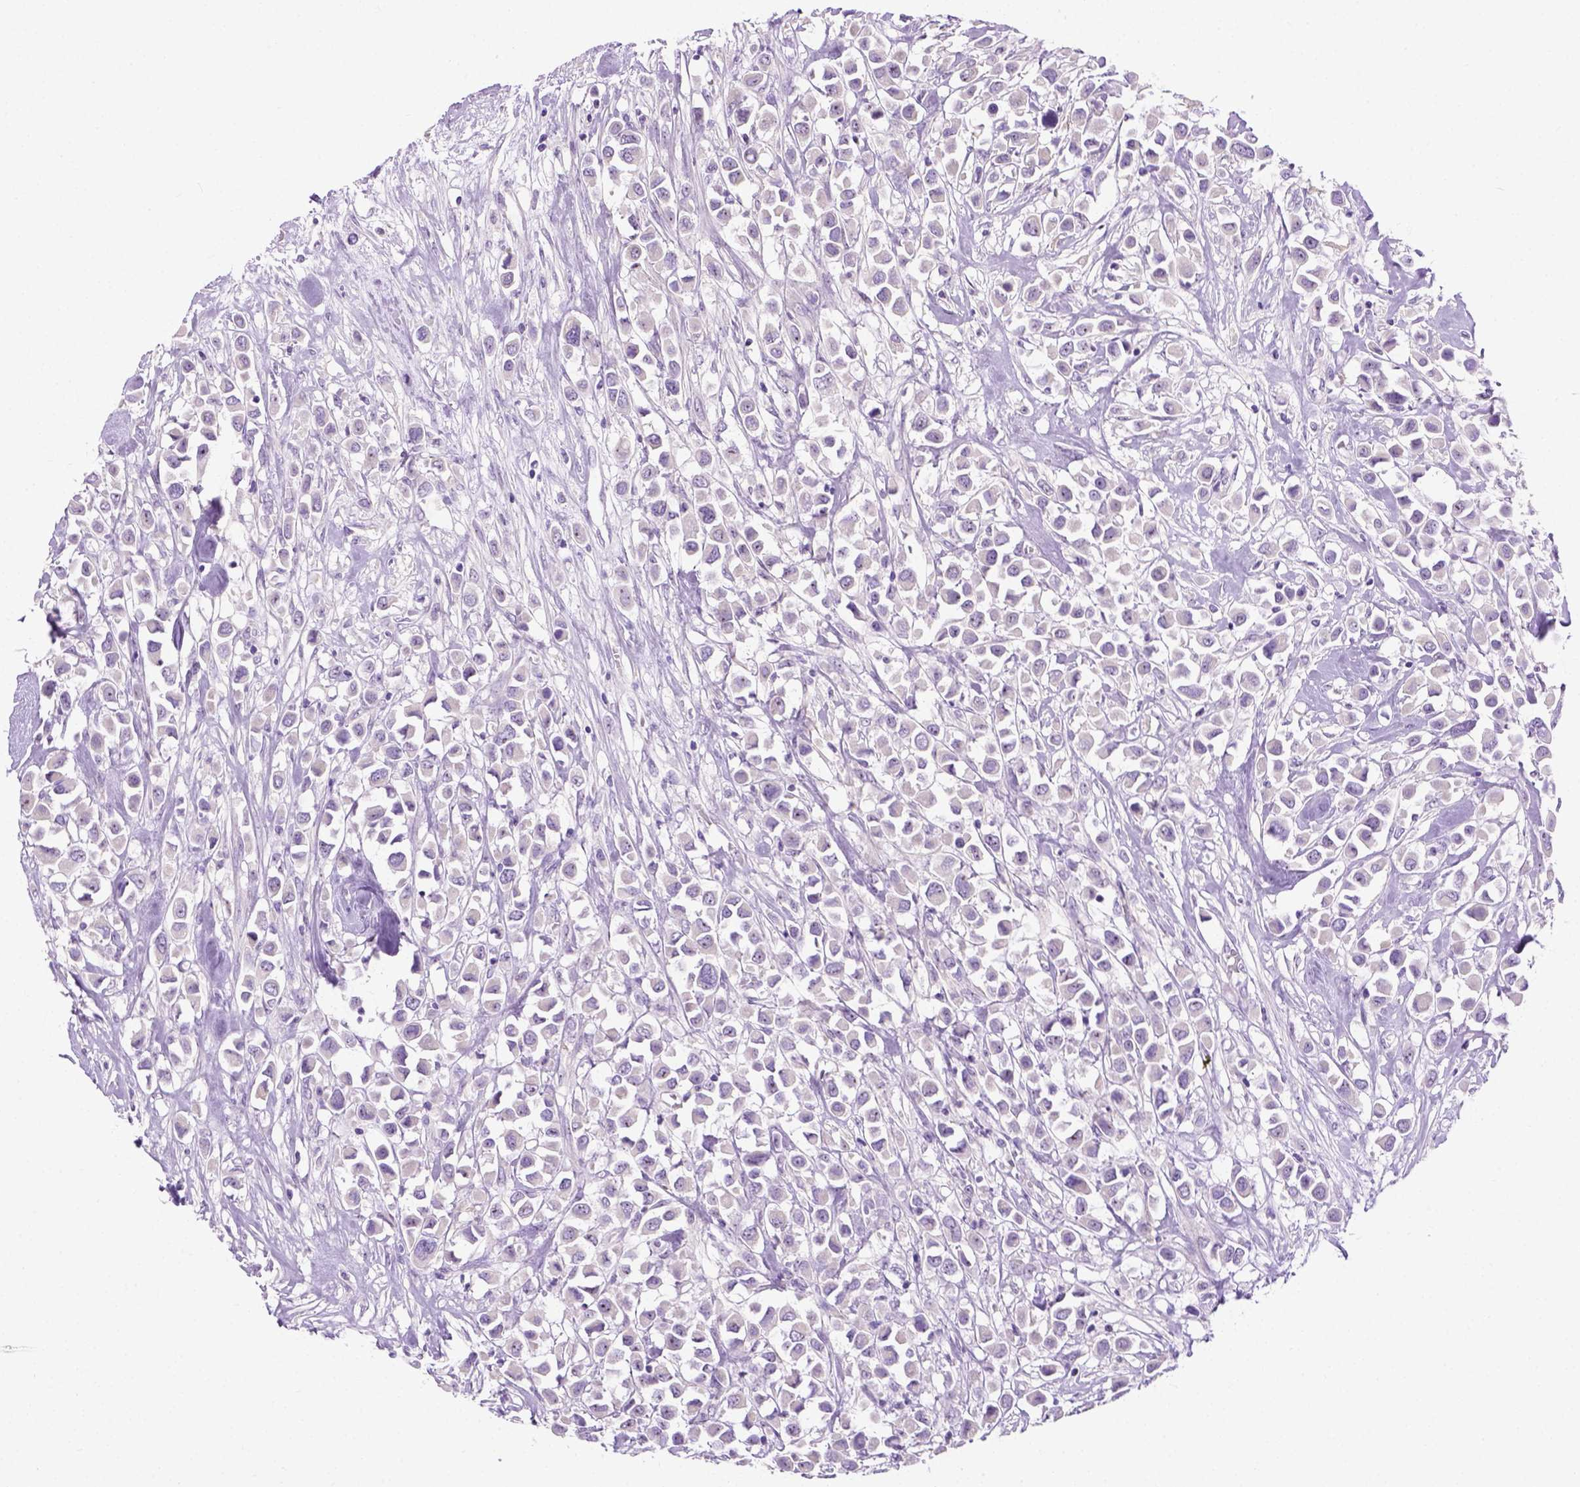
{"staining": {"intensity": "negative", "quantity": "none", "location": "none"}, "tissue": "breast cancer", "cell_type": "Tumor cells", "image_type": "cancer", "snomed": [{"axis": "morphology", "description": "Duct carcinoma"}, {"axis": "topography", "description": "Breast"}], "caption": "DAB immunohistochemical staining of breast cancer shows no significant staining in tumor cells.", "gene": "UTP4", "patient": {"sex": "female", "age": 61}}